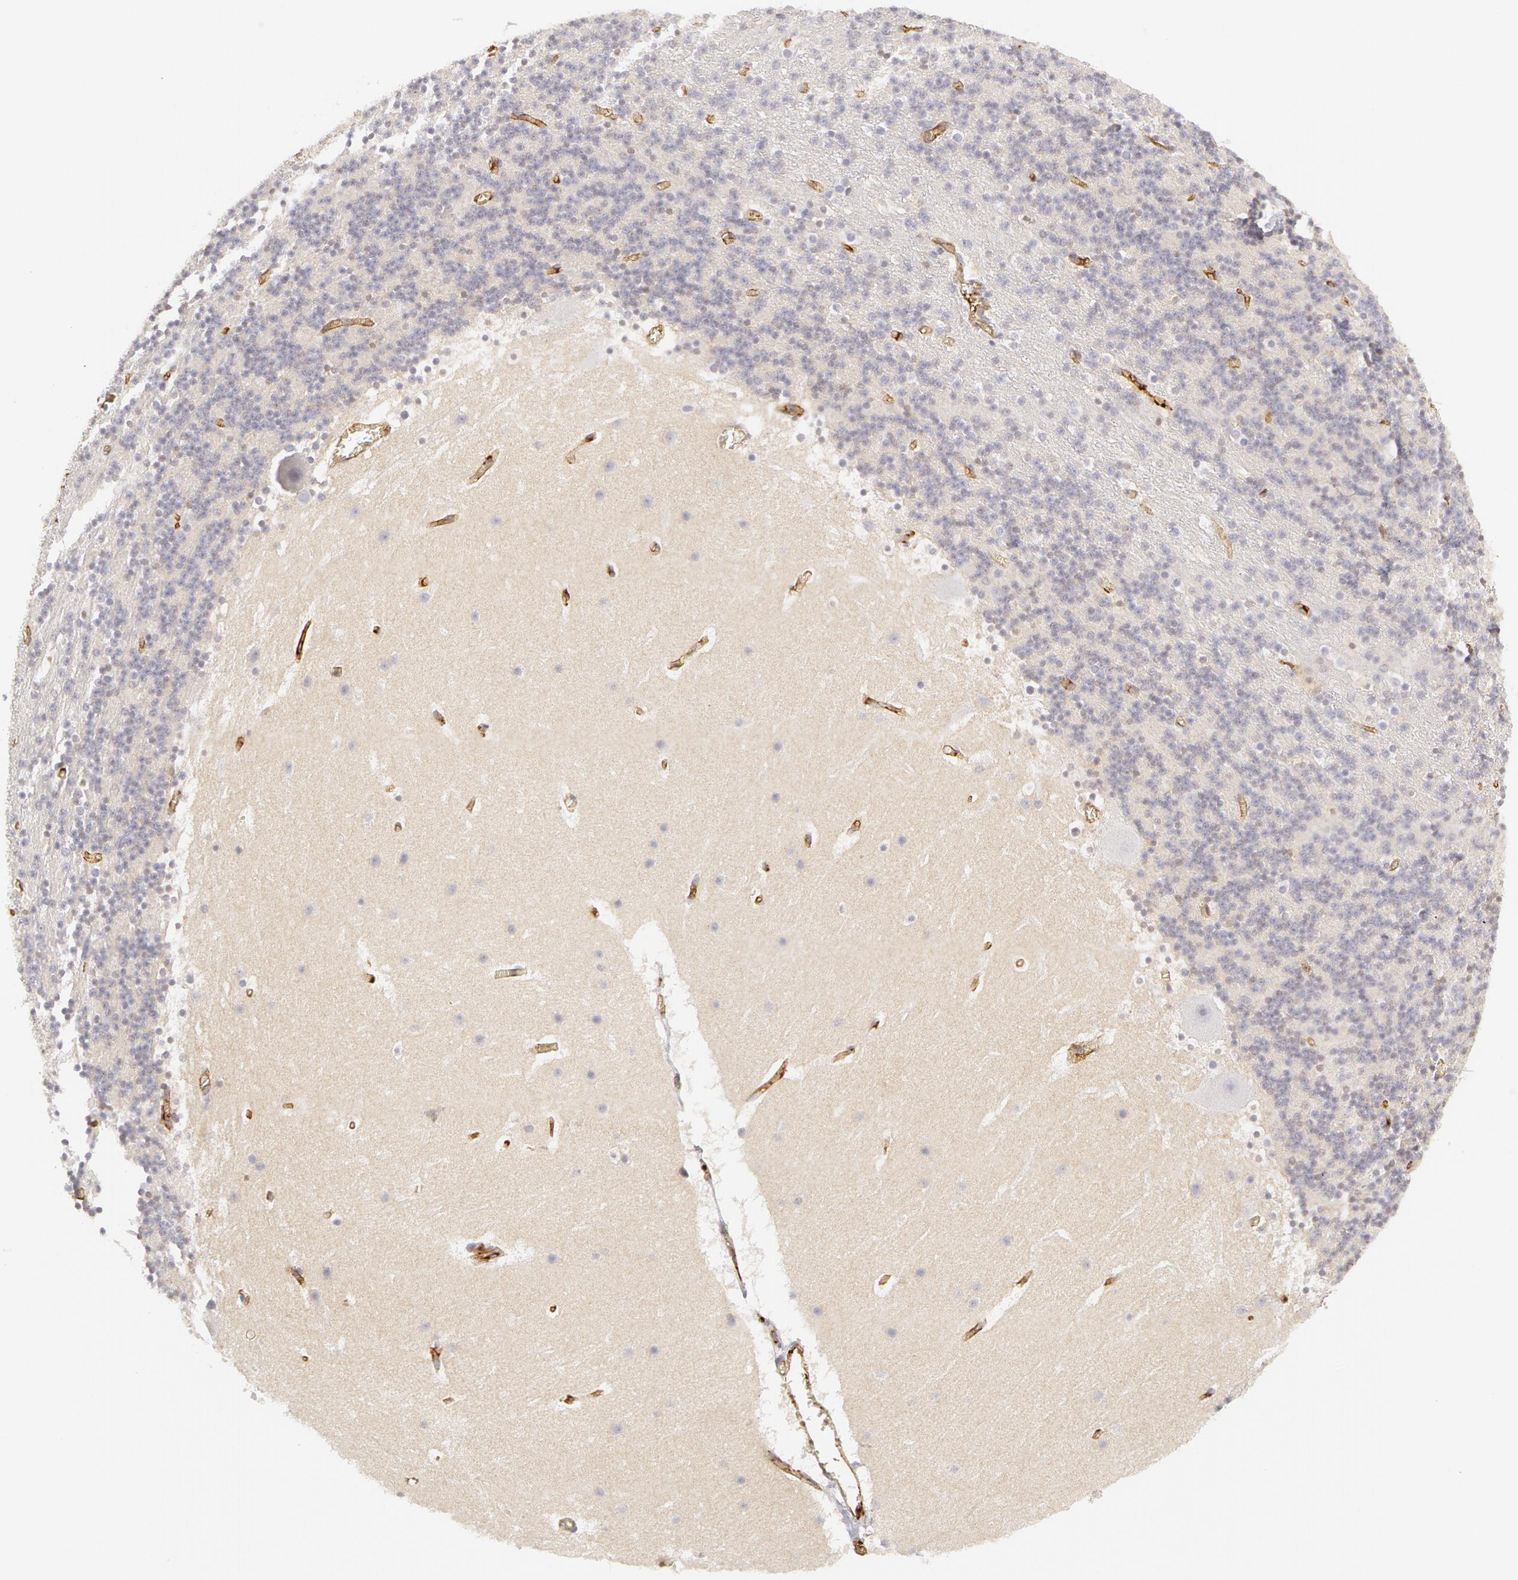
{"staining": {"intensity": "negative", "quantity": "none", "location": "none"}, "tissue": "cerebellum", "cell_type": "Cells in granular layer", "image_type": "normal", "snomed": [{"axis": "morphology", "description": "Normal tissue, NOS"}, {"axis": "topography", "description": "Cerebellum"}], "caption": "There is no significant positivity in cells in granular layer of cerebellum. (DAB (3,3'-diaminobenzidine) IHC visualized using brightfield microscopy, high magnification).", "gene": "ABCB1", "patient": {"sex": "male", "age": 45}}